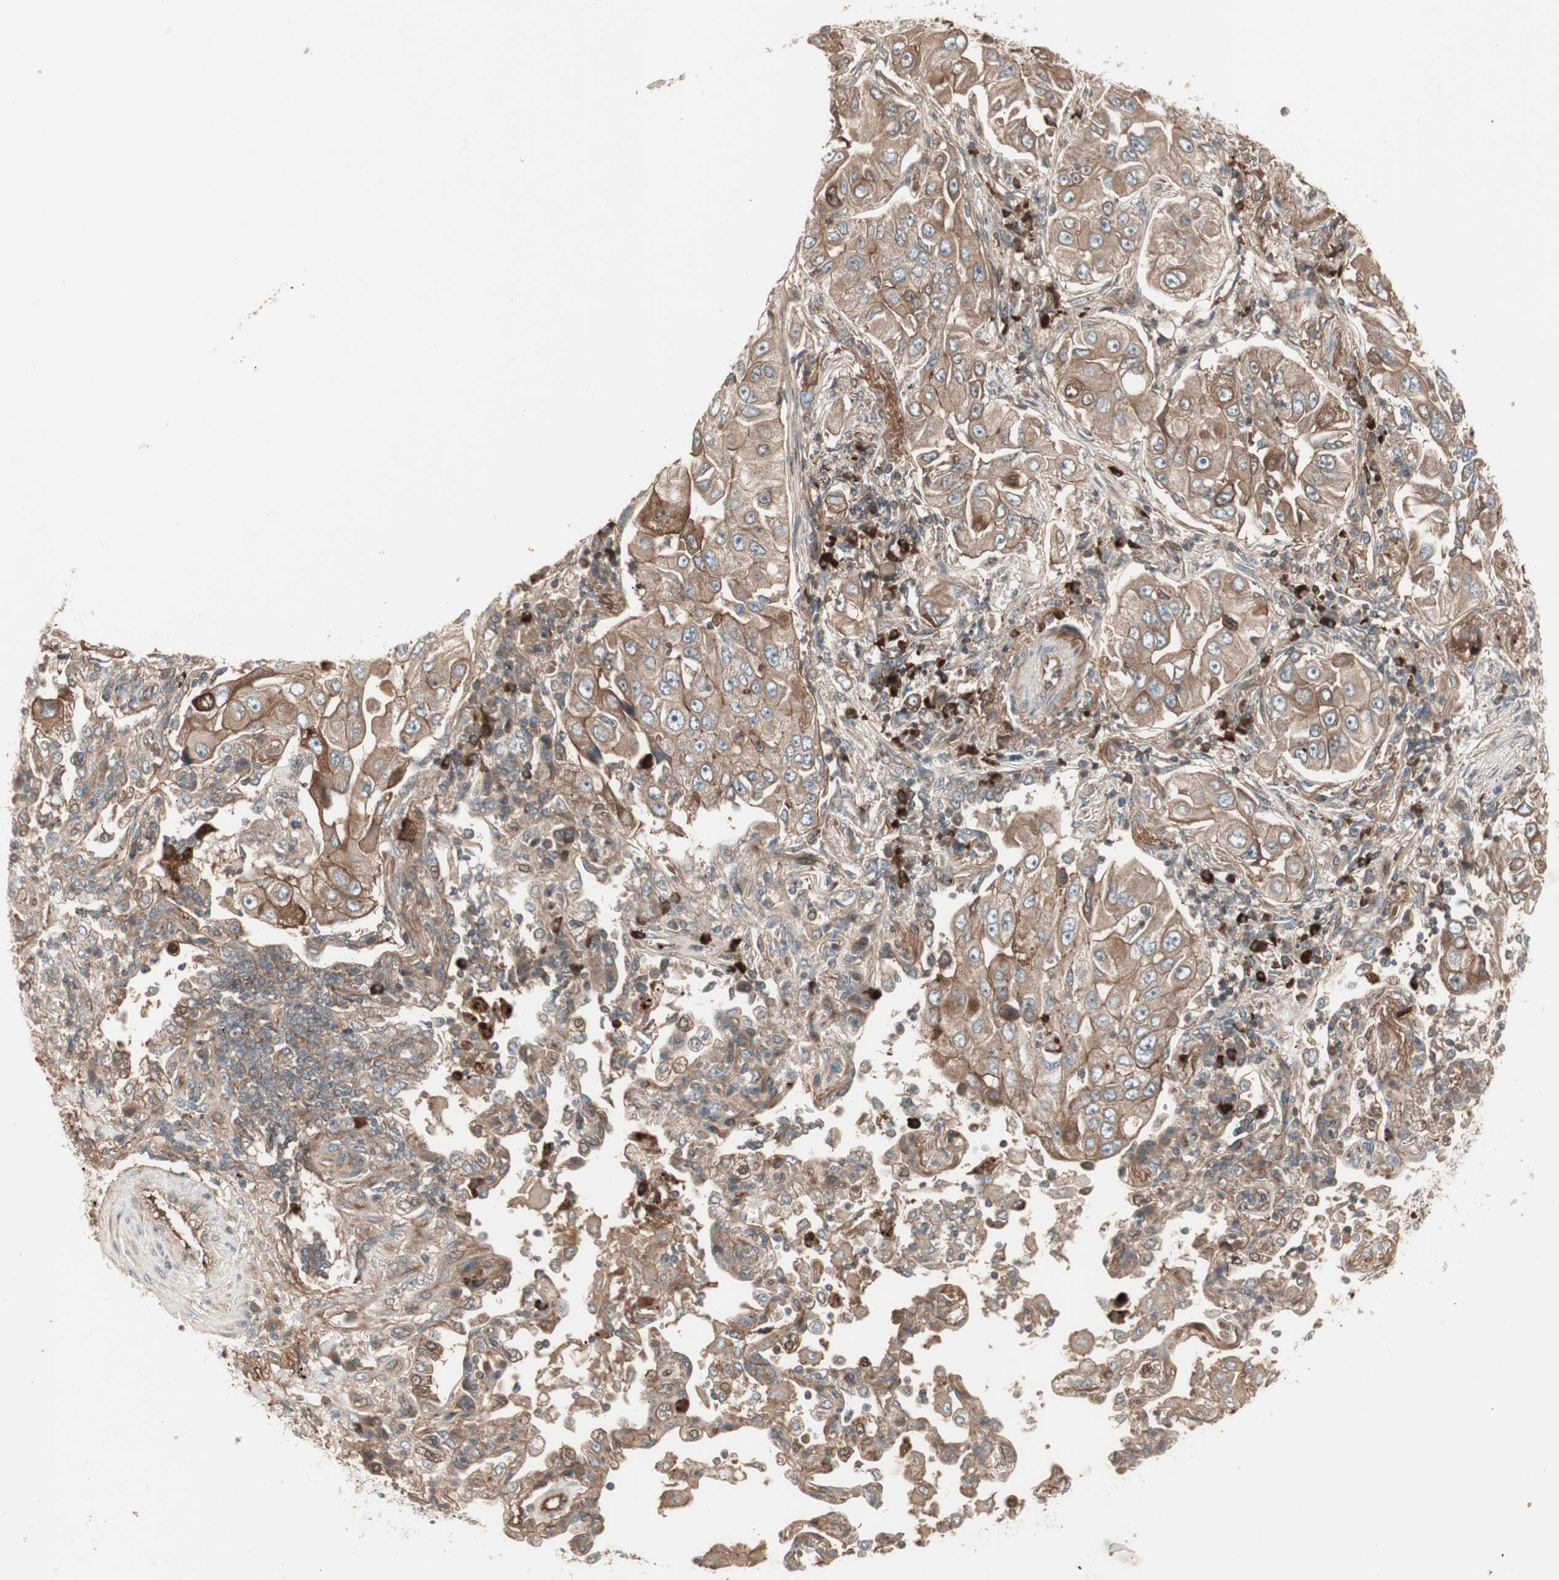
{"staining": {"intensity": "strong", "quantity": ">75%", "location": "cytoplasmic/membranous"}, "tissue": "lung cancer", "cell_type": "Tumor cells", "image_type": "cancer", "snomed": [{"axis": "morphology", "description": "Adenocarcinoma, NOS"}, {"axis": "topography", "description": "Lung"}], "caption": "DAB immunohistochemical staining of human lung cancer (adenocarcinoma) reveals strong cytoplasmic/membranous protein staining in approximately >75% of tumor cells. (DAB IHC, brown staining for protein, blue staining for nuclei).", "gene": "TFPI", "patient": {"sex": "male", "age": 84}}